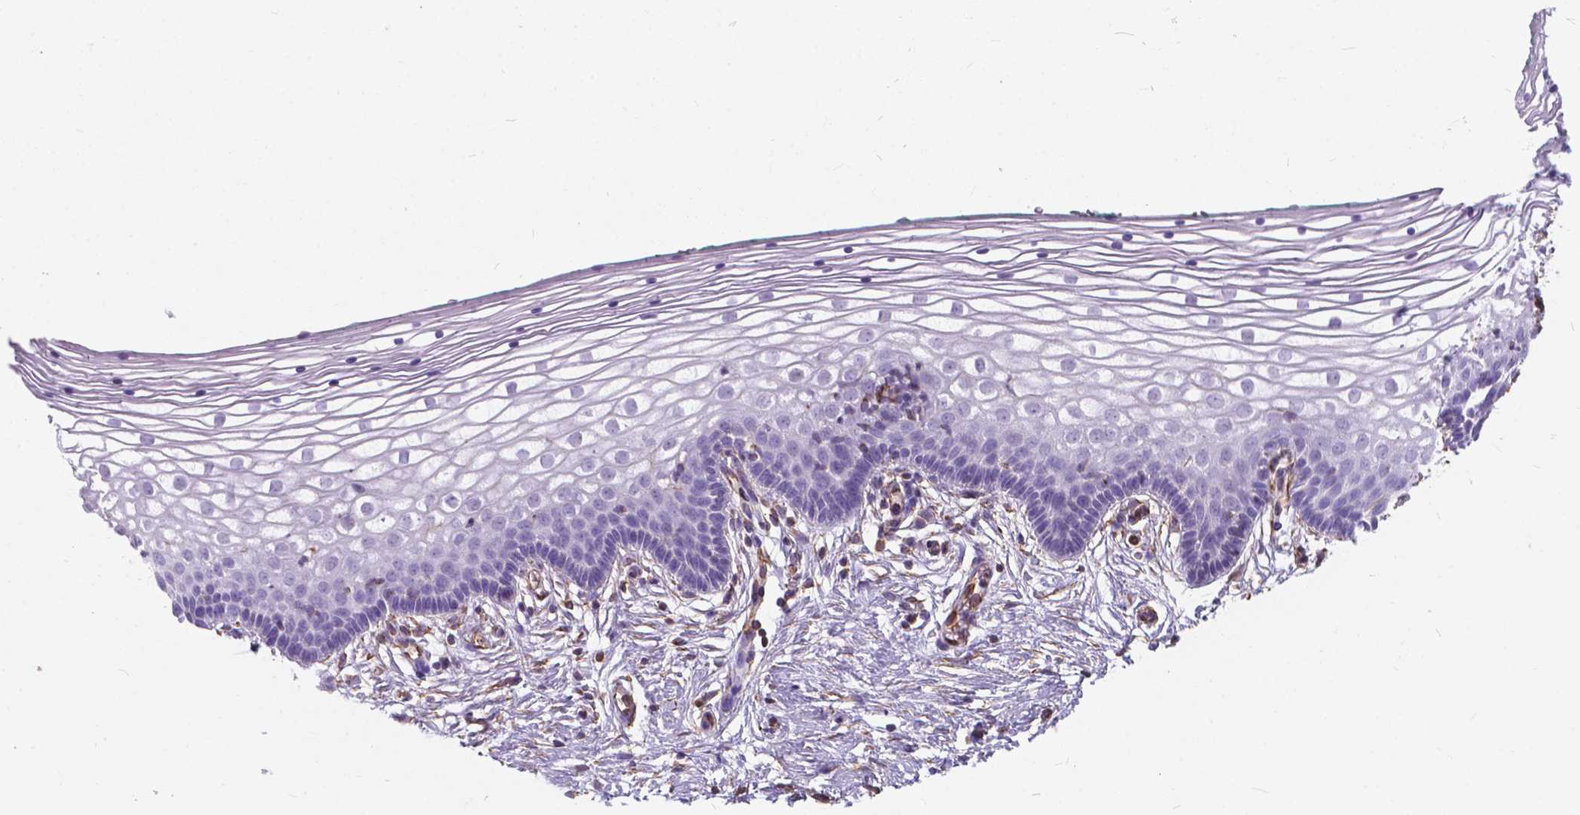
{"staining": {"intensity": "negative", "quantity": "none", "location": "none"}, "tissue": "vagina", "cell_type": "Squamous epithelial cells", "image_type": "normal", "snomed": [{"axis": "morphology", "description": "Normal tissue, NOS"}, {"axis": "topography", "description": "Vagina"}], "caption": "The IHC histopathology image has no significant staining in squamous epithelial cells of vagina. The staining was performed using DAB (3,3'-diaminobenzidine) to visualize the protein expression in brown, while the nuclei were stained in blue with hematoxylin (Magnification: 20x).", "gene": "AMOT", "patient": {"sex": "female", "age": 36}}